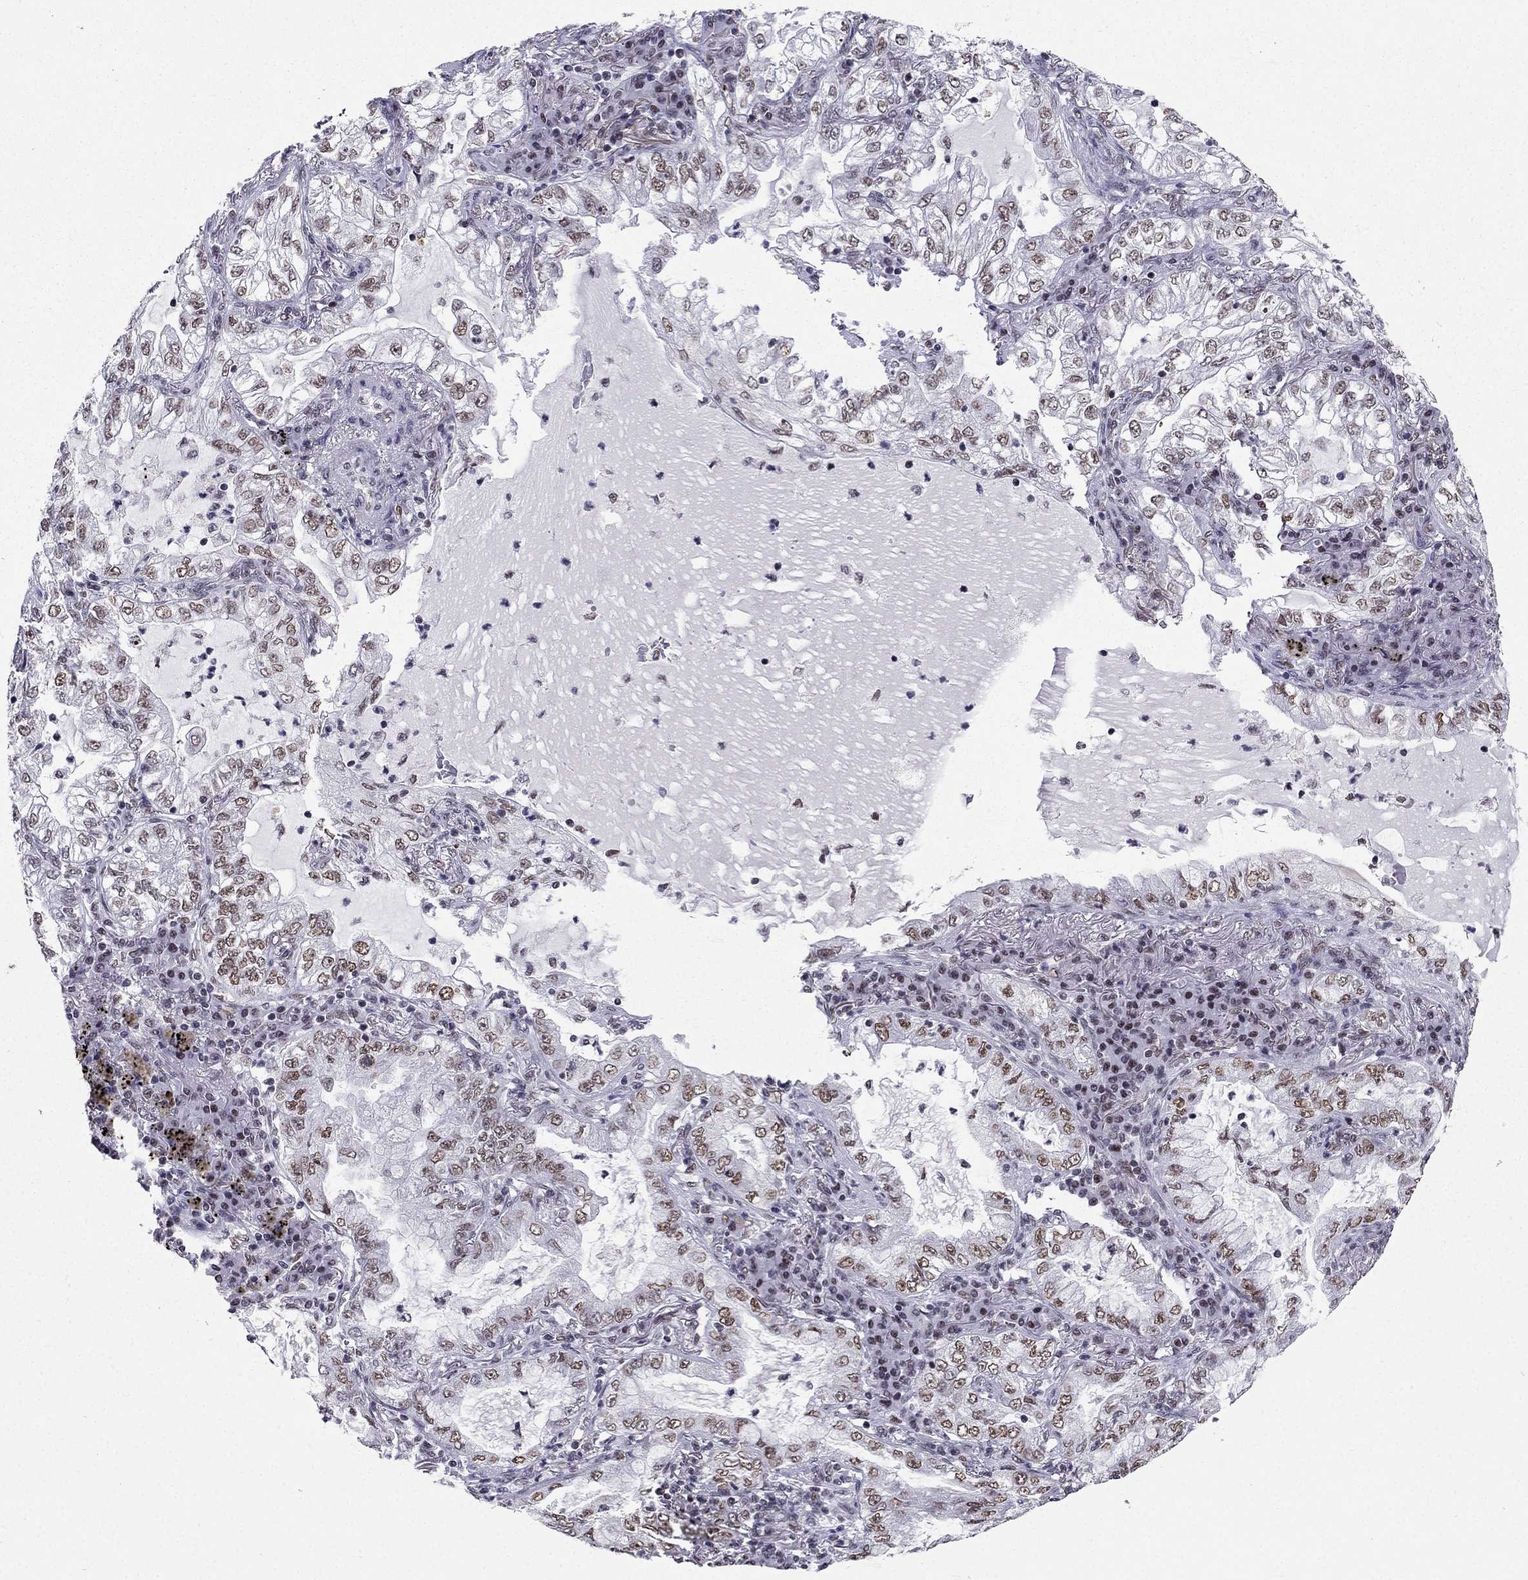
{"staining": {"intensity": "weak", "quantity": ">75%", "location": "nuclear"}, "tissue": "lung cancer", "cell_type": "Tumor cells", "image_type": "cancer", "snomed": [{"axis": "morphology", "description": "Adenocarcinoma, NOS"}, {"axis": "topography", "description": "Lung"}], "caption": "This histopathology image shows immunohistochemistry (IHC) staining of human lung cancer (adenocarcinoma), with low weak nuclear positivity in approximately >75% of tumor cells.", "gene": "ZNF420", "patient": {"sex": "female", "age": 73}}